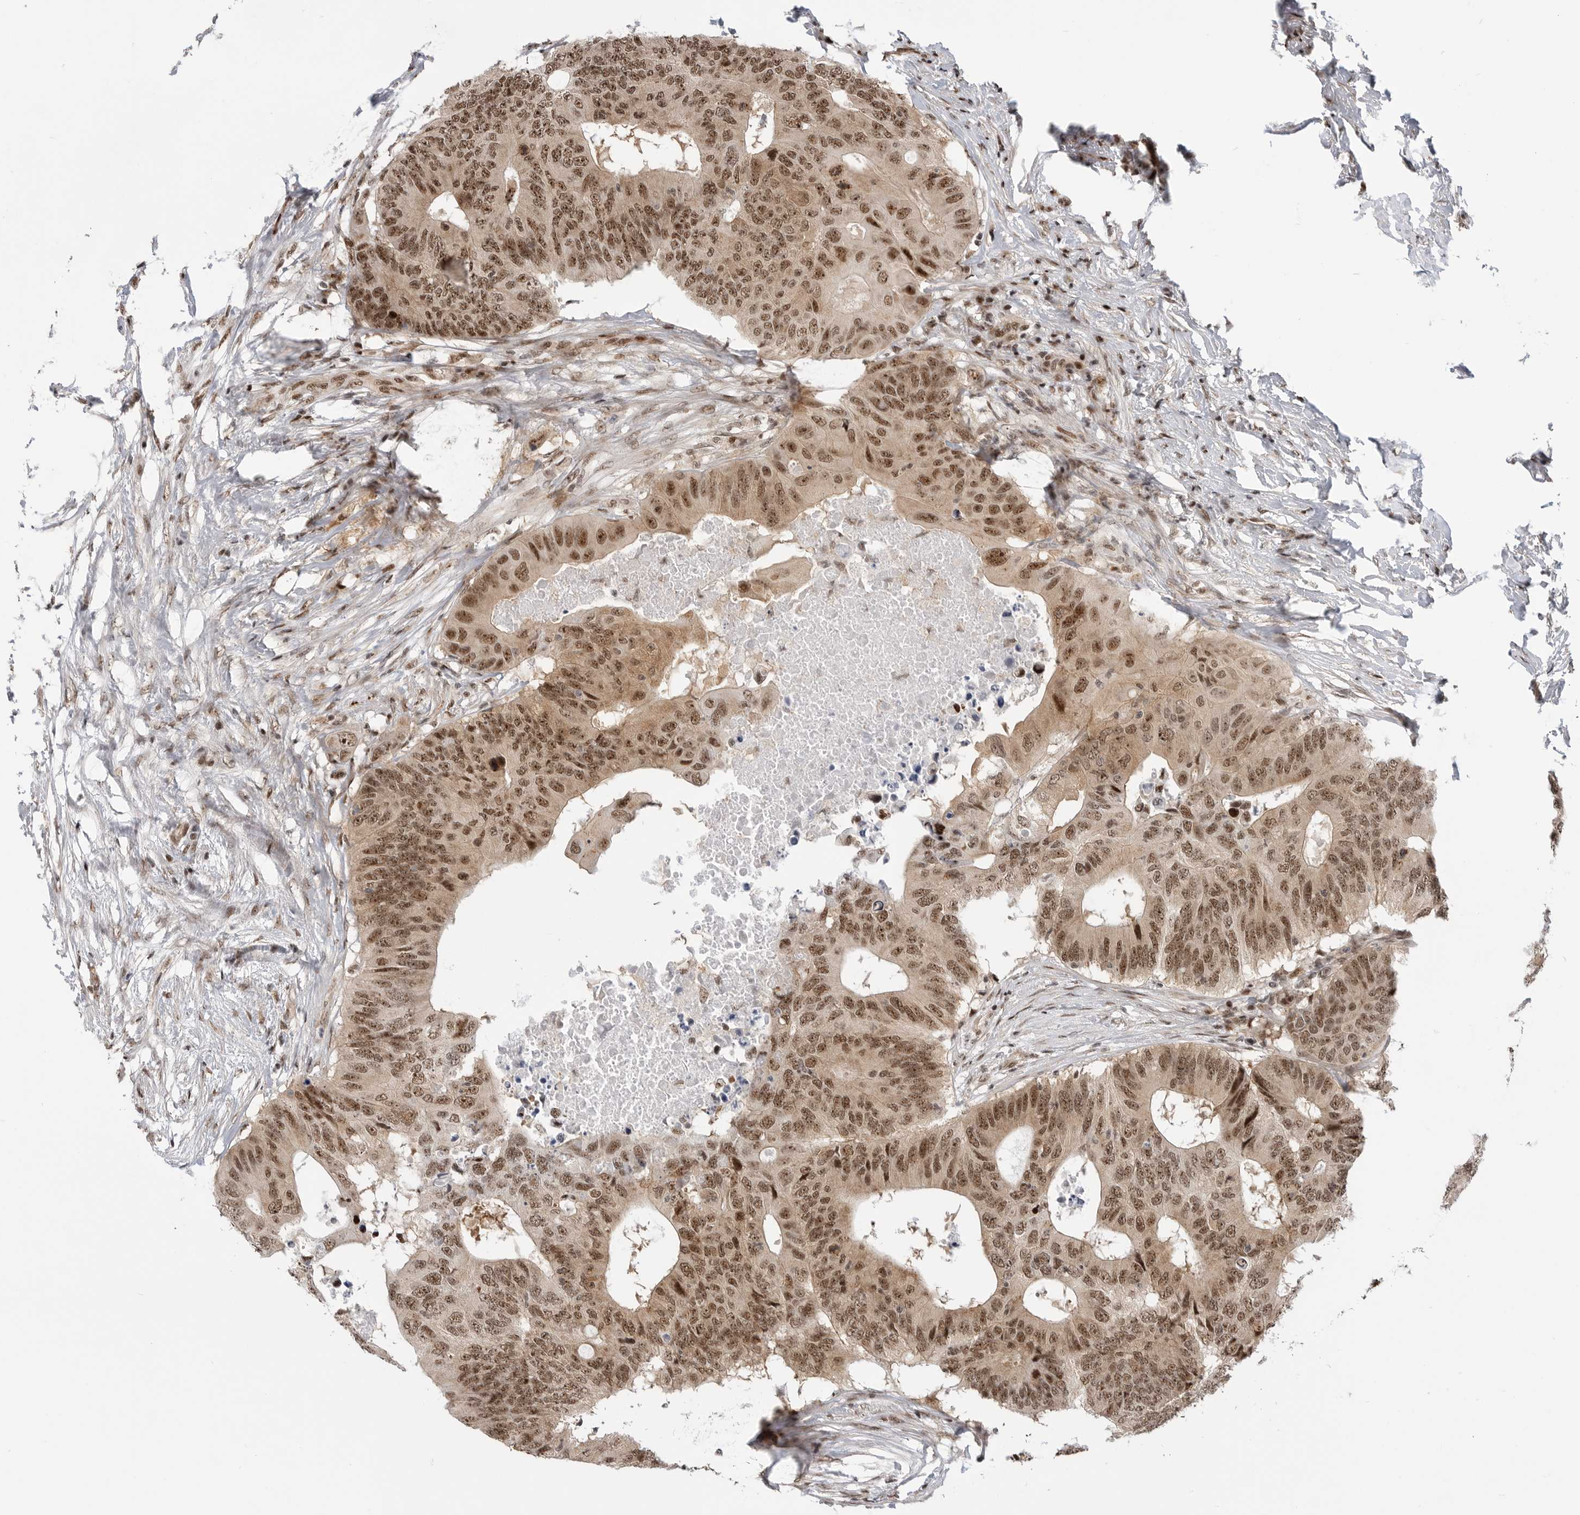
{"staining": {"intensity": "moderate", "quantity": ">75%", "location": "nuclear"}, "tissue": "colorectal cancer", "cell_type": "Tumor cells", "image_type": "cancer", "snomed": [{"axis": "morphology", "description": "Adenocarcinoma, NOS"}, {"axis": "topography", "description": "Colon"}], "caption": "Colorectal cancer (adenocarcinoma) tissue displays moderate nuclear expression in approximately >75% of tumor cells (DAB (3,3'-diaminobenzidine) IHC, brown staining for protein, blue staining for nuclei).", "gene": "GPATCH2", "patient": {"sex": "male", "age": 71}}